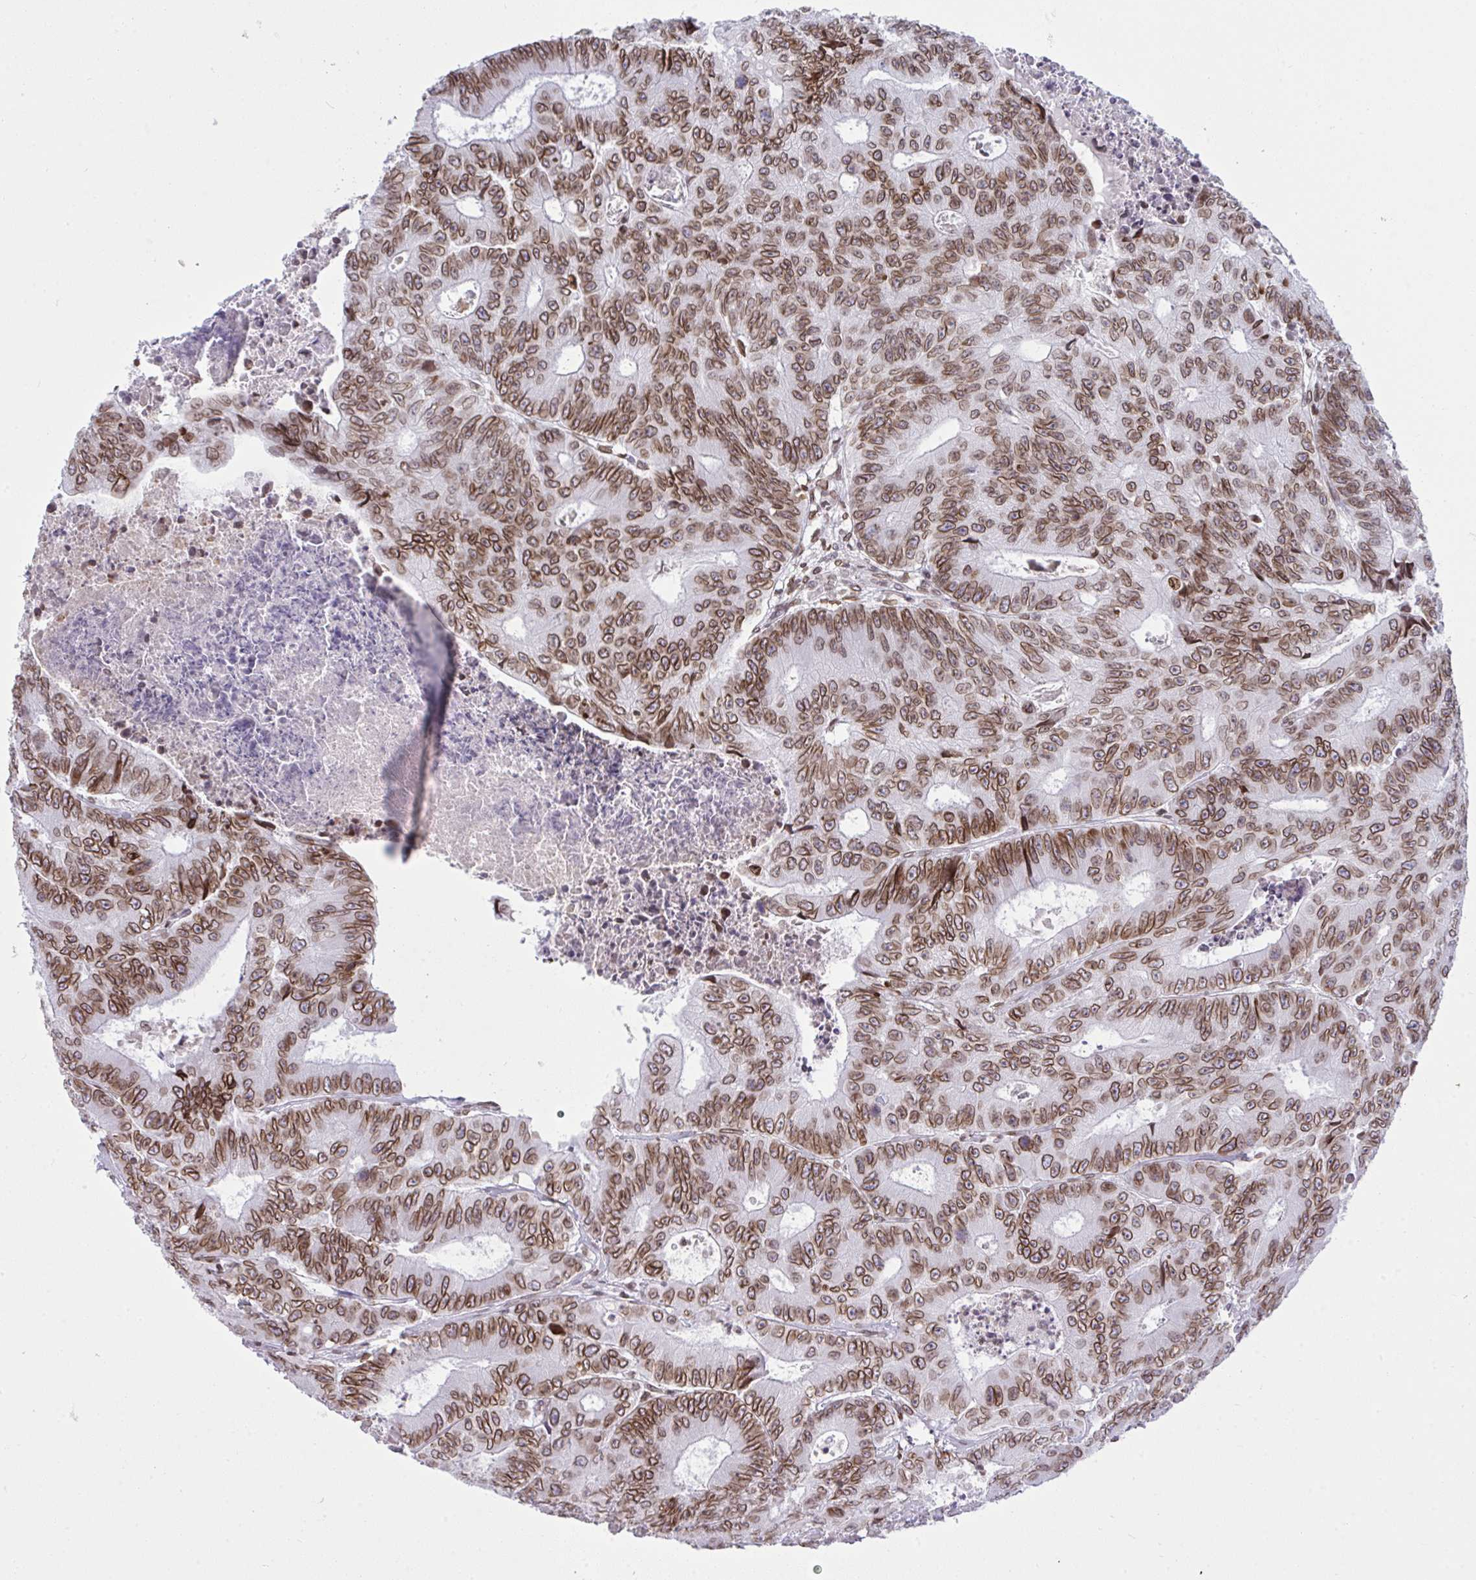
{"staining": {"intensity": "moderate", "quantity": ">75%", "location": "cytoplasmic/membranous,nuclear"}, "tissue": "colorectal cancer", "cell_type": "Tumor cells", "image_type": "cancer", "snomed": [{"axis": "morphology", "description": "Adenocarcinoma, NOS"}, {"axis": "topography", "description": "Colon"}], "caption": "This histopathology image demonstrates immunohistochemistry (IHC) staining of adenocarcinoma (colorectal), with medium moderate cytoplasmic/membranous and nuclear positivity in approximately >75% of tumor cells.", "gene": "LMNB2", "patient": {"sex": "female", "age": 48}}